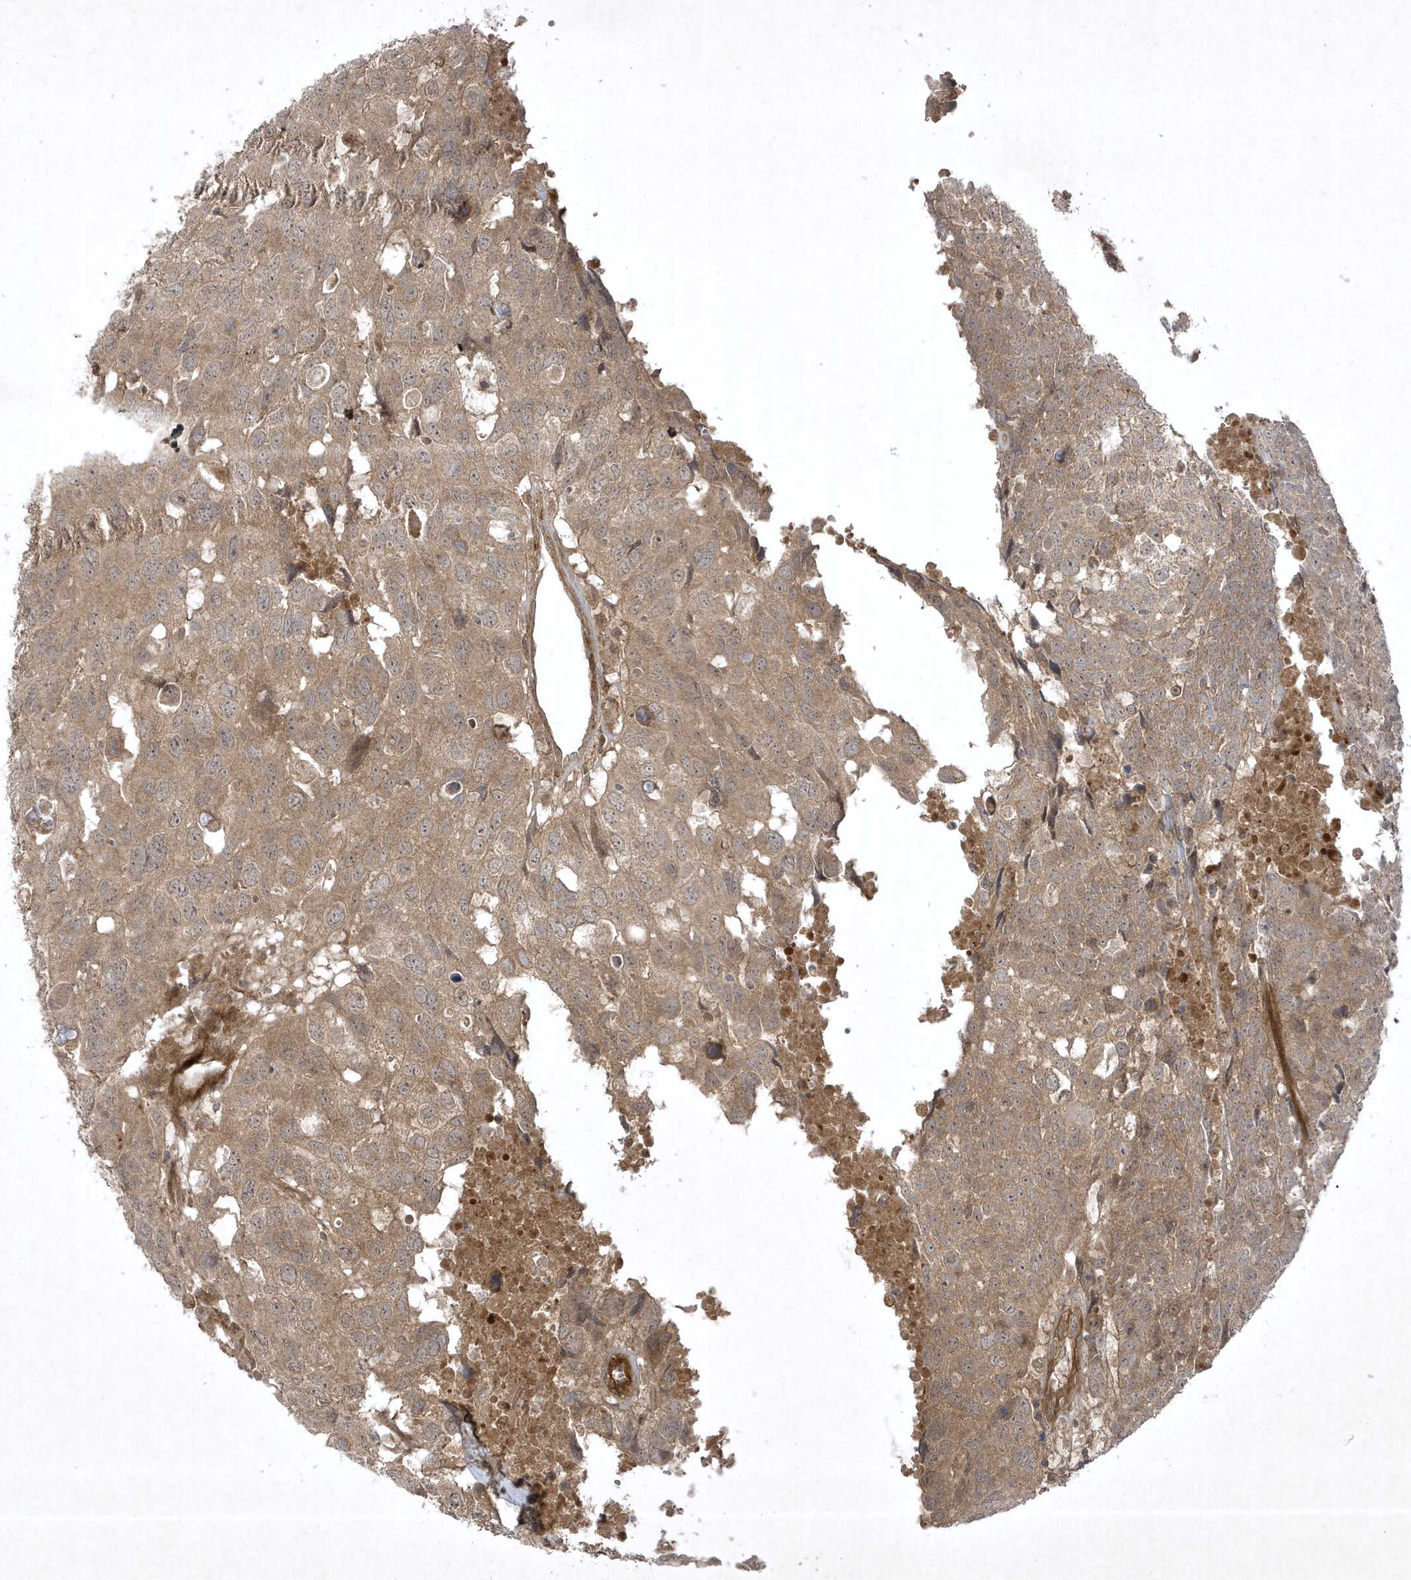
{"staining": {"intensity": "weak", "quantity": ">75%", "location": "cytoplasmic/membranous"}, "tissue": "head and neck cancer", "cell_type": "Tumor cells", "image_type": "cancer", "snomed": [{"axis": "morphology", "description": "Squamous cell carcinoma, NOS"}, {"axis": "topography", "description": "Head-Neck"}], "caption": "Protein staining of head and neck cancer (squamous cell carcinoma) tissue shows weak cytoplasmic/membranous expression in about >75% of tumor cells.", "gene": "FAM83C", "patient": {"sex": "male", "age": 66}}